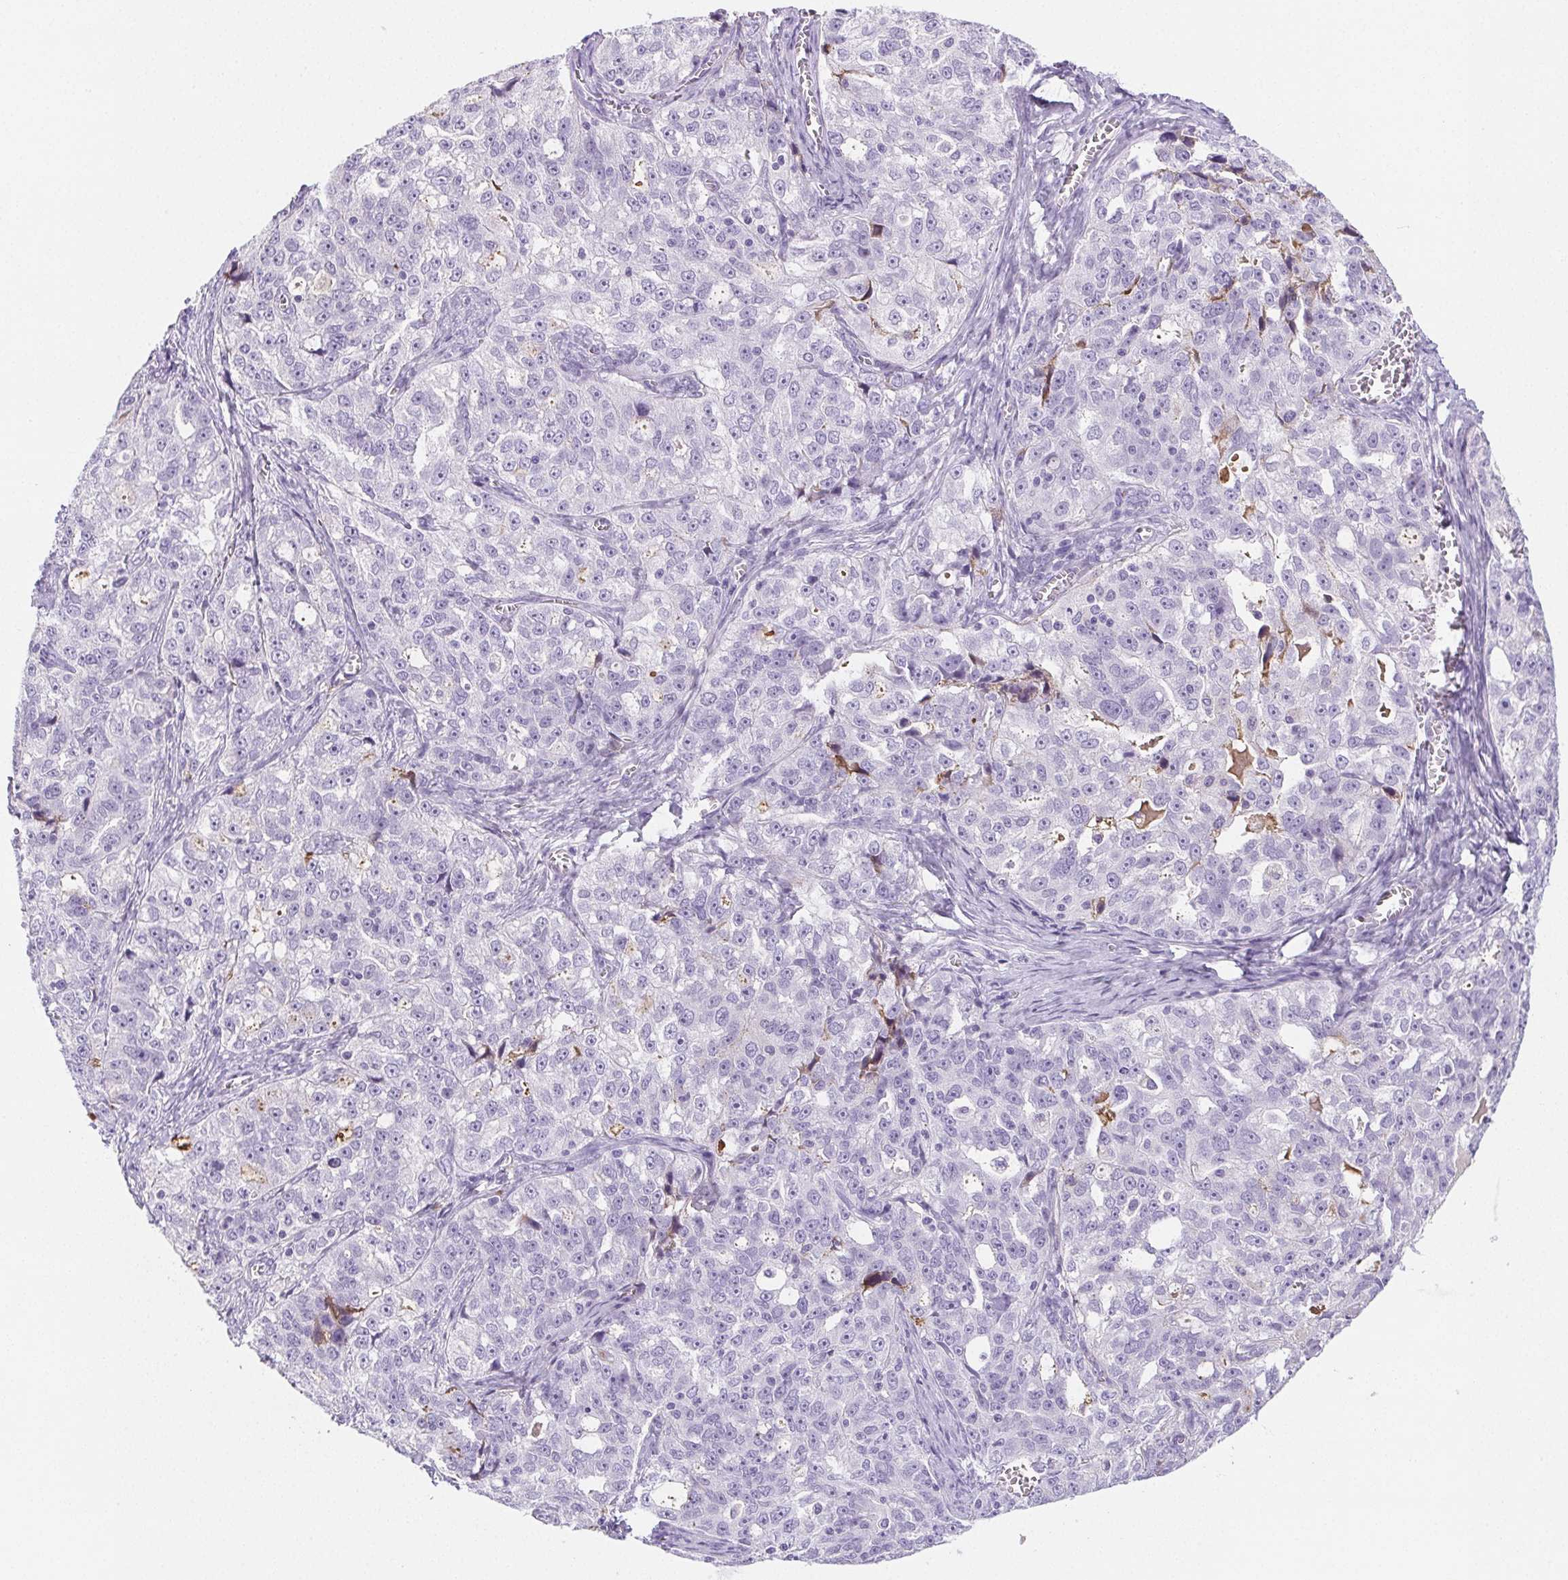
{"staining": {"intensity": "negative", "quantity": "none", "location": "none"}, "tissue": "ovarian cancer", "cell_type": "Tumor cells", "image_type": "cancer", "snomed": [{"axis": "morphology", "description": "Cystadenocarcinoma, serous, NOS"}, {"axis": "topography", "description": "Ovary"}], "caption": "Ovarian serous cystadenocarcinoma stained for a protein using immunohistochemistry demonstrates no positivity tumor cells.", "gene": "VTN", "patient": {"sex": "female", "age": 51}}